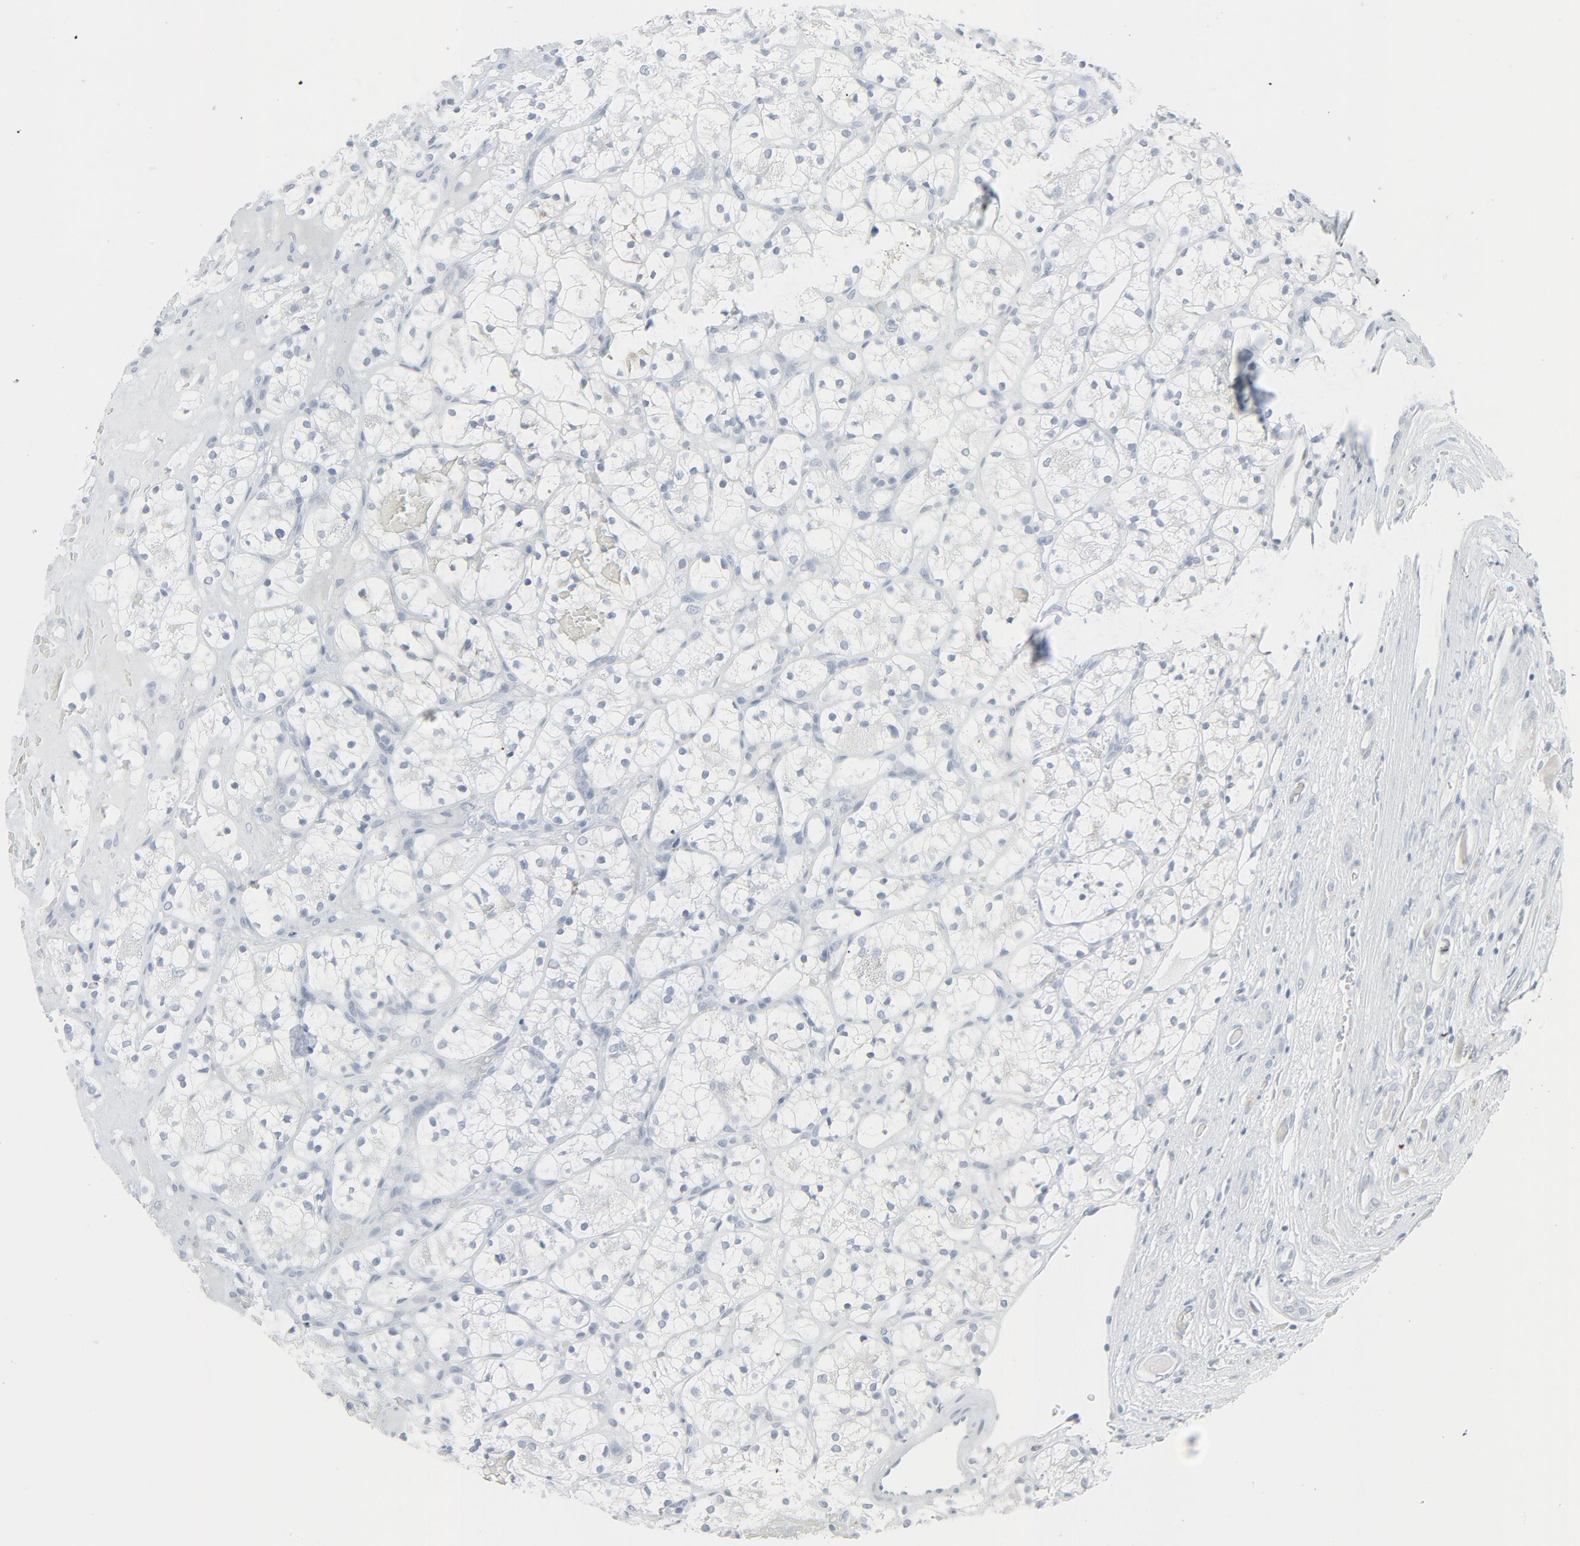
{"staining": {"intensity": "negative", "quantity": "none", "location": "none"}, "tissue": "renal cancer", "cell_type": "Tumor cells", "image_type": "cancer", "snomed": [{"axis": "morphology", "description": "Adenocarcinoma, NOS"}, {"axis": "topography", "description": "Kidney"}], "caption": "A micrograph of renal cancer (adenocarcinoma) stained for a protein displays no brown staining in tumor cells.", "gene": "FGFR3", "patient": {"sex": "female", "age": 60}}